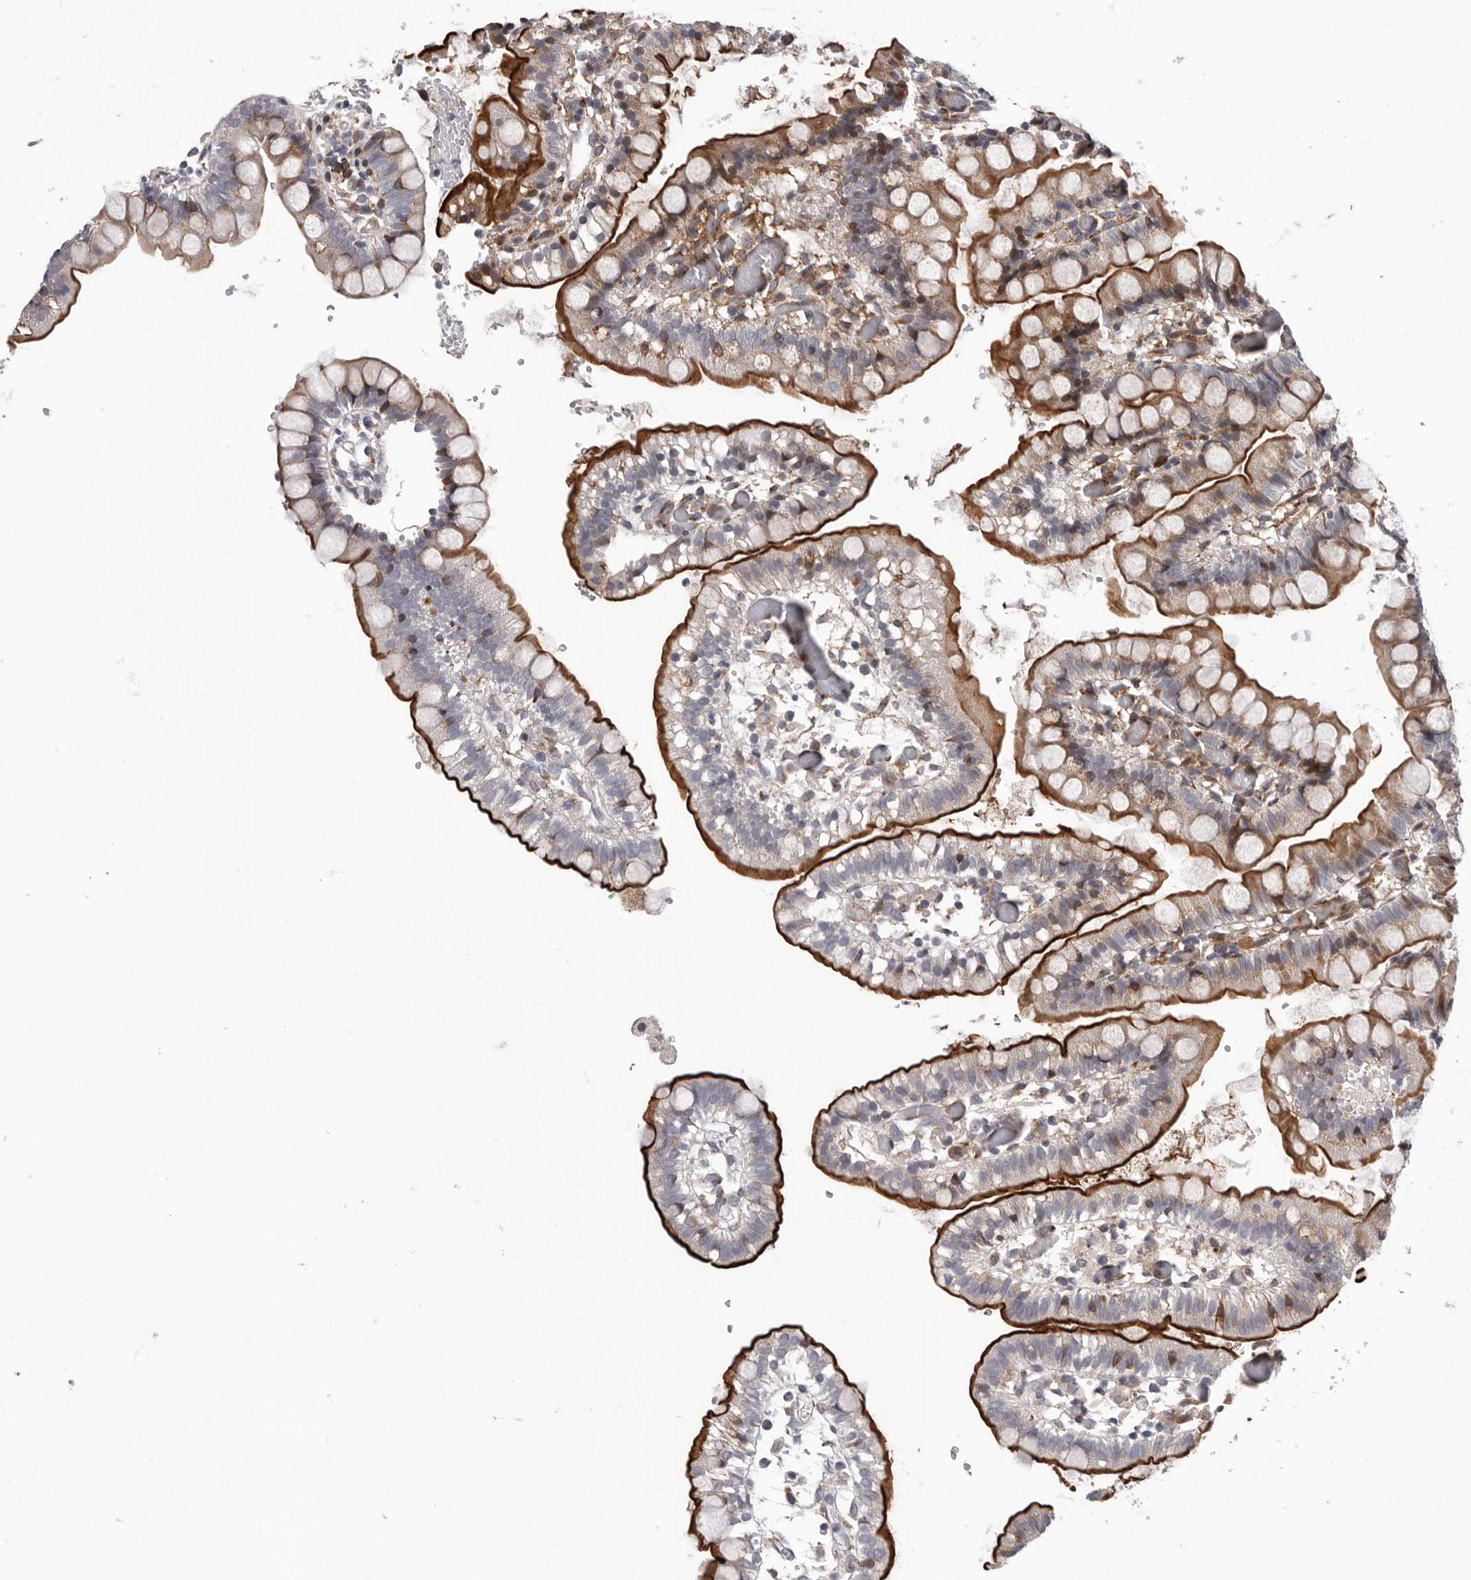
{"staining": {"intensity": "strong", "quantity": ">75%", "location": "cytoplasmic/membranous"}, "tissue": "small intestine", "cell_type": "Glandular cells", "image_type": "normal", "snomed": [{"axis": "morphology", "description": "Normal tissue, NOS"}, {"axis": "morphology", "description": "Developmental malformation"}, {"axis": "topography", "description": "Small intestine"}], "caption": "Brown immunohistochemical staining in unremarkable human small intestine reveals strong cytoplasmic/membranous expression in about >75% of glandular cells.", "gene": "ATXN3L", "patient": {"sex": "male"}}